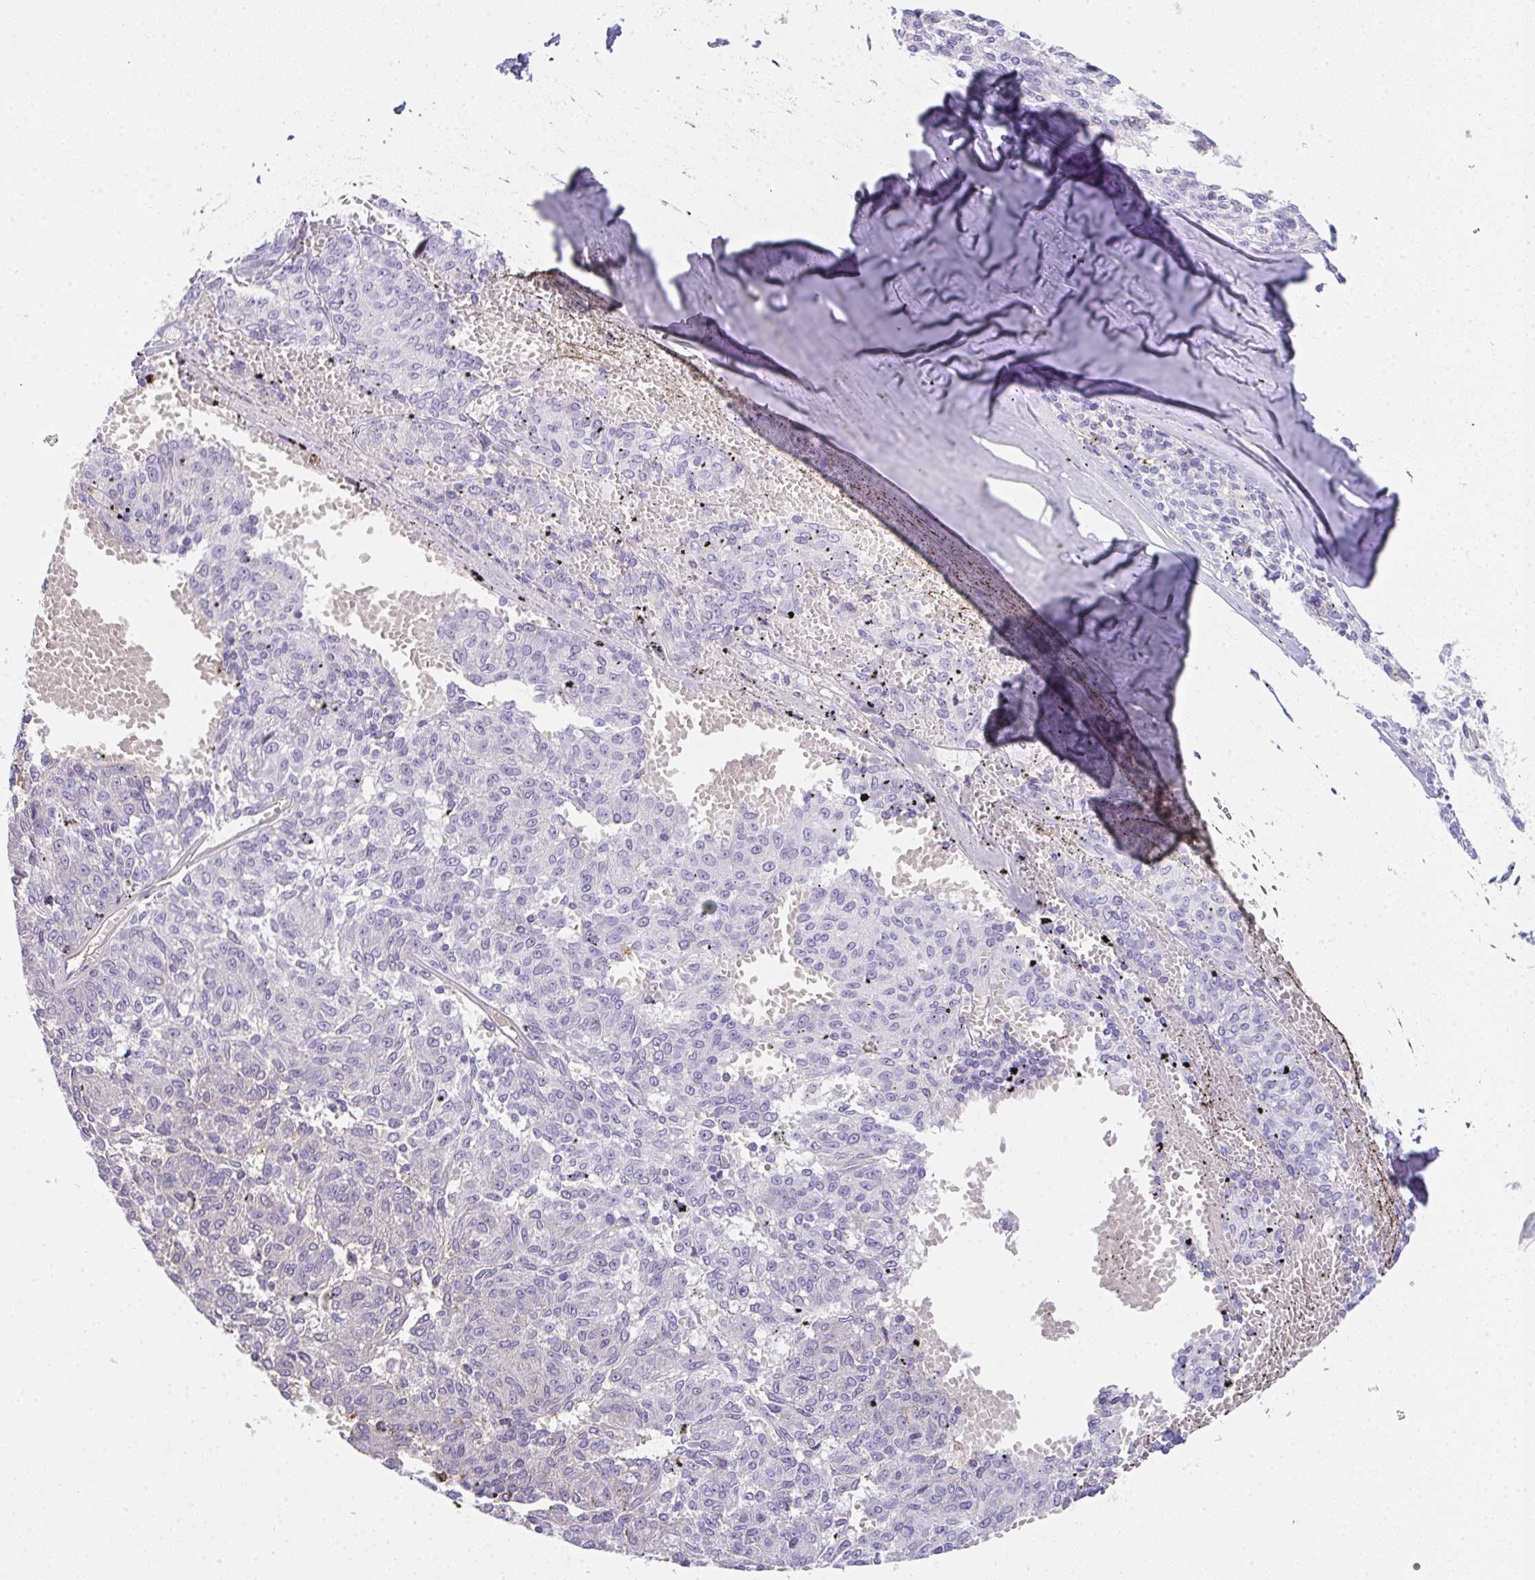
{"staining": {"intensity": "negative", "quantity": "none", "location": "none"}, "tissue": "melanoma", "cell_type": "Tumor cells", "image_type": "cancer", "snomed": [{"axis": "morphology", "description": "Malignant melanoma, NOS"}, {"axis": "topography", "description": "Skin"}], "caption": "Immunohistochemical staining of human melanoma displays no significant positivity in tumor cells. The staining is performed using DAB brown chromogen with nuclei counter-stained in using hematoxylin.", "gene": "ZSWIM3", "patient": {"sex": "female", "age": 72}}